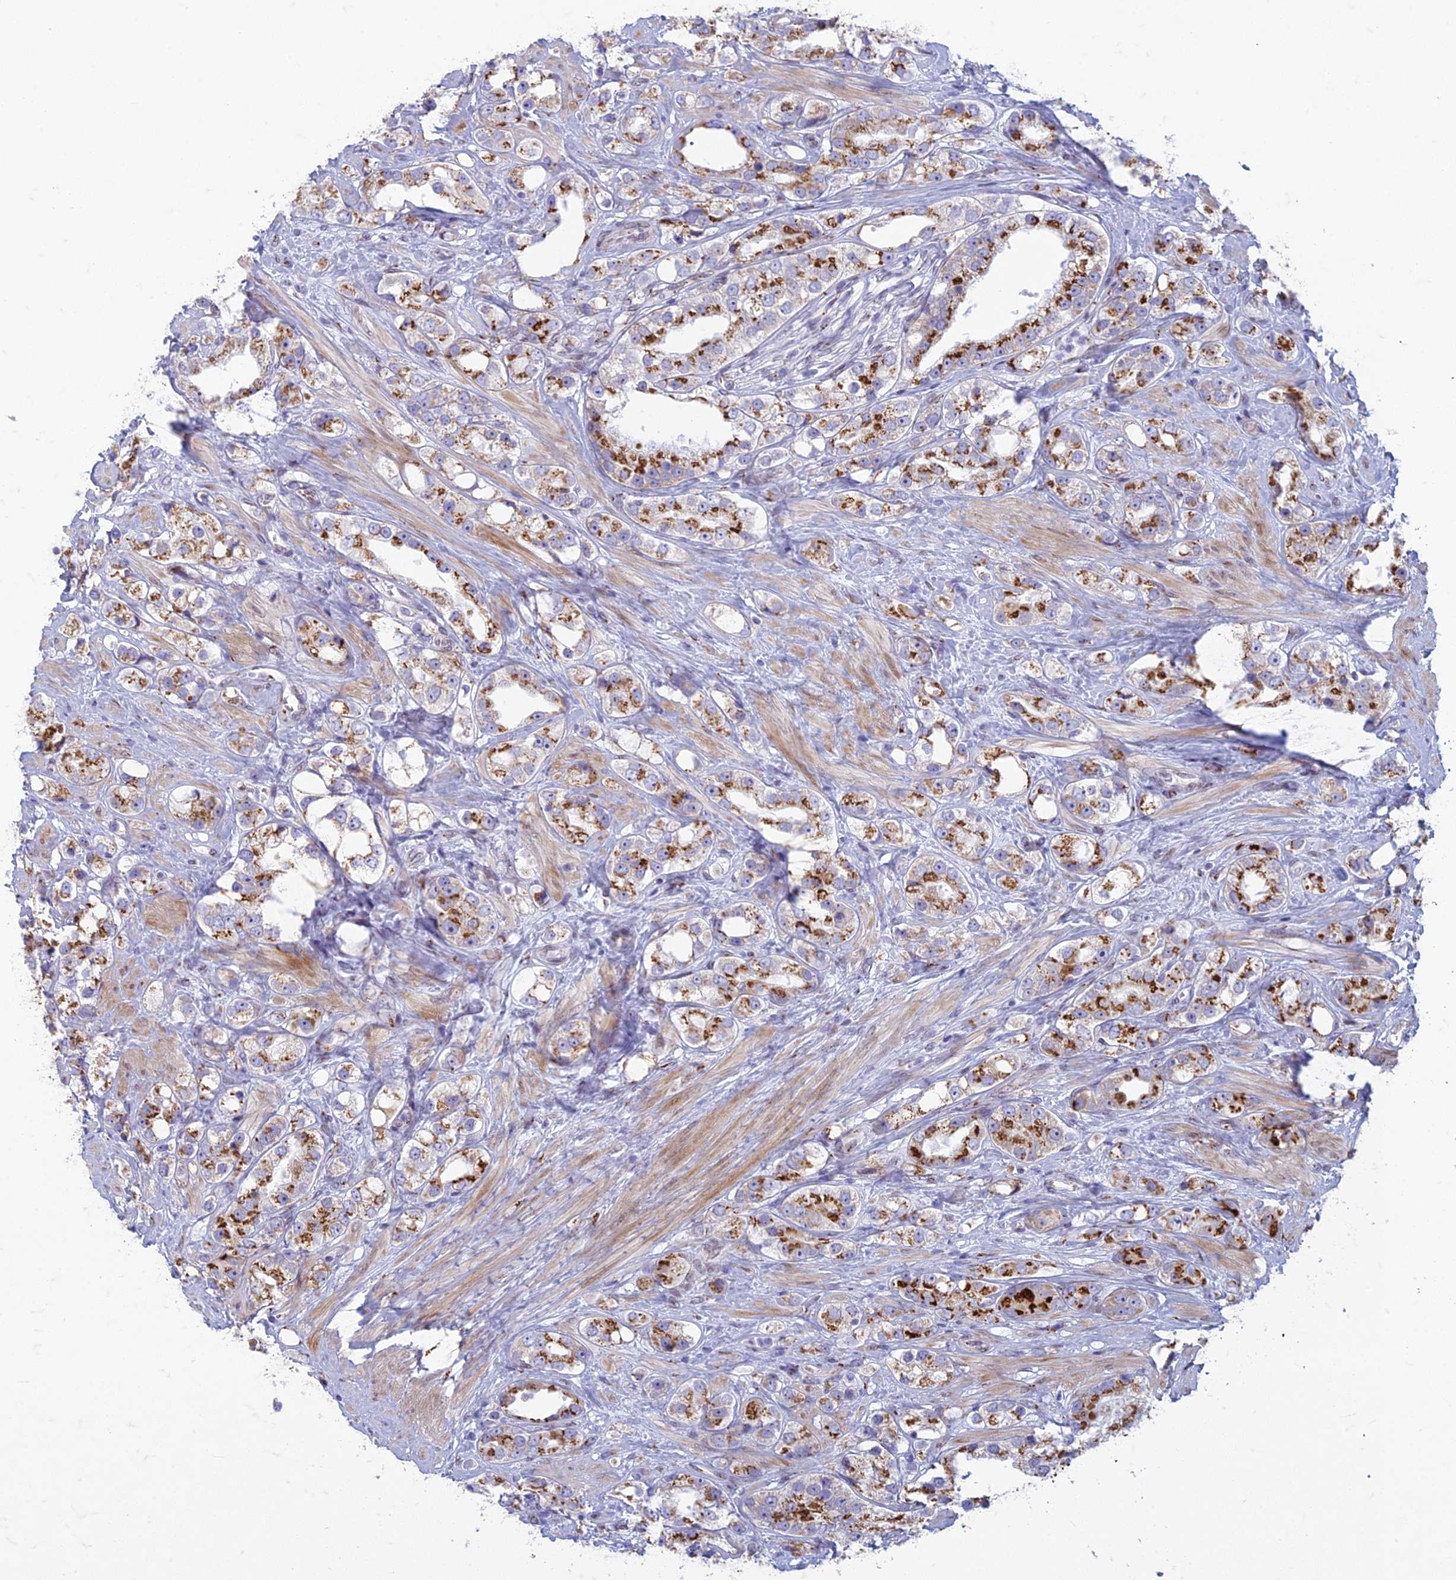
{"staining": {"intensity": "moderate", "quantity": ">75%", "location": "cytoplasmic/membranous"}, "tissue": "prostate cancer", "cell_type": "Tumor cells", "image_type": "cancer", "snomed": [{"axis": "morphology", "description": "Adenocarcinoma, NOS"}, {"axis": "topography", "description": "Prostate"}], "caption": "Prostate adenocarcinoma stained with a brown dye shows moderate cytoplasmic/membranous positive positivity in approximately >75% of tumor cells.", "gene": "FAM3C", "patient": {"sex": "male", "age": 79}}